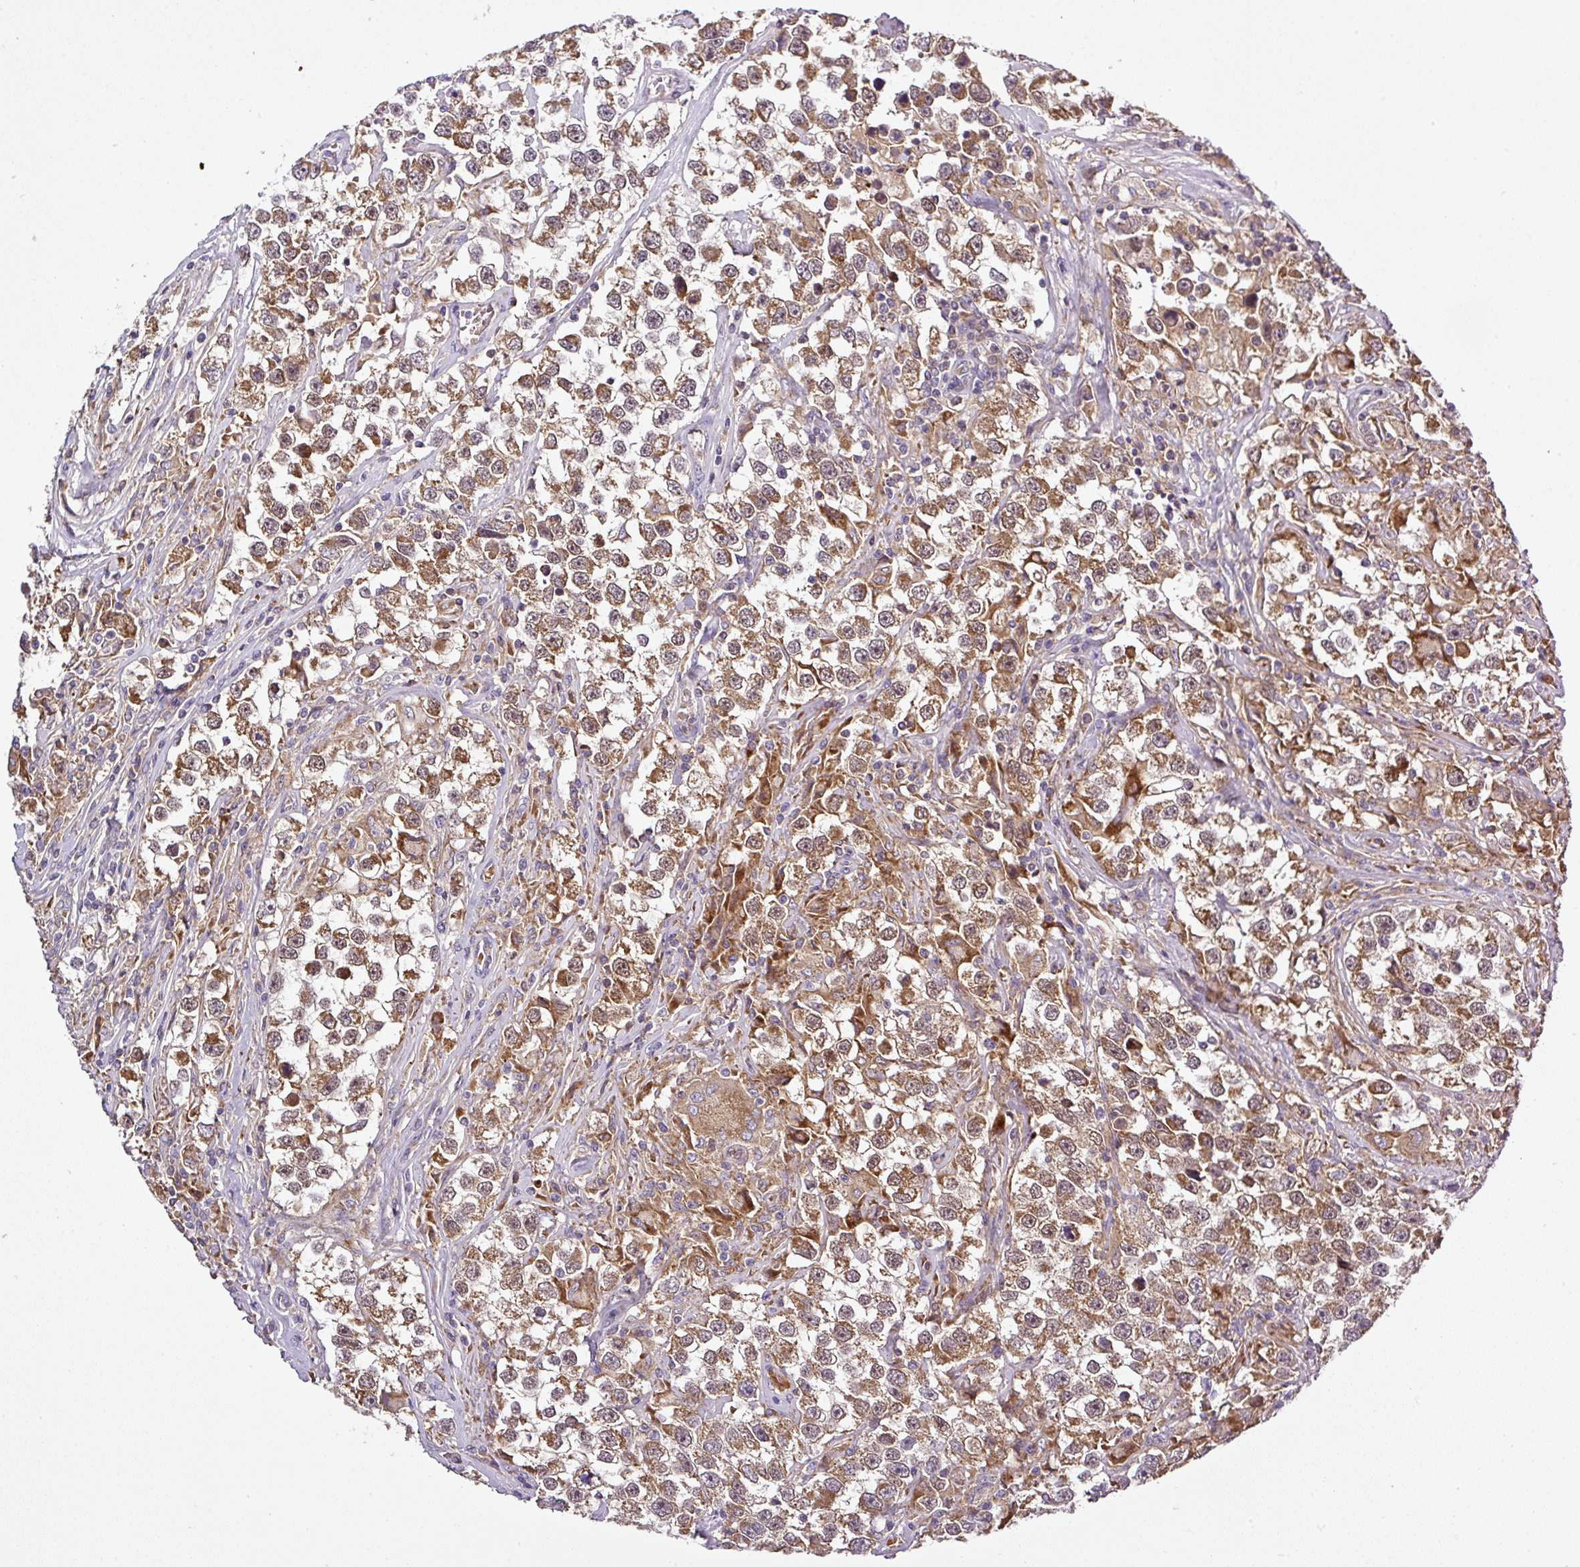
{"staining": {"intensity": "moderate", "quantity": ">75%", "location": "cytoplasmic/membranous"}, "tissue": "testis cancer", "cell_type": "Tumor cells", "image_type": "cancer", "snomed": [{"axis": "morphology", "description": "Seminoma, NOS"}, {"axis": "topography", "description": "Testis"}], "caption": "There is medium levels of moderate cytoplasmic/membranous expression in tumor cells of testis seminoma, as demonstrated by immunohistochemical staining (brown color).", "gene": "ZNF513", "patient": {"sex": "male", "age": 46}}